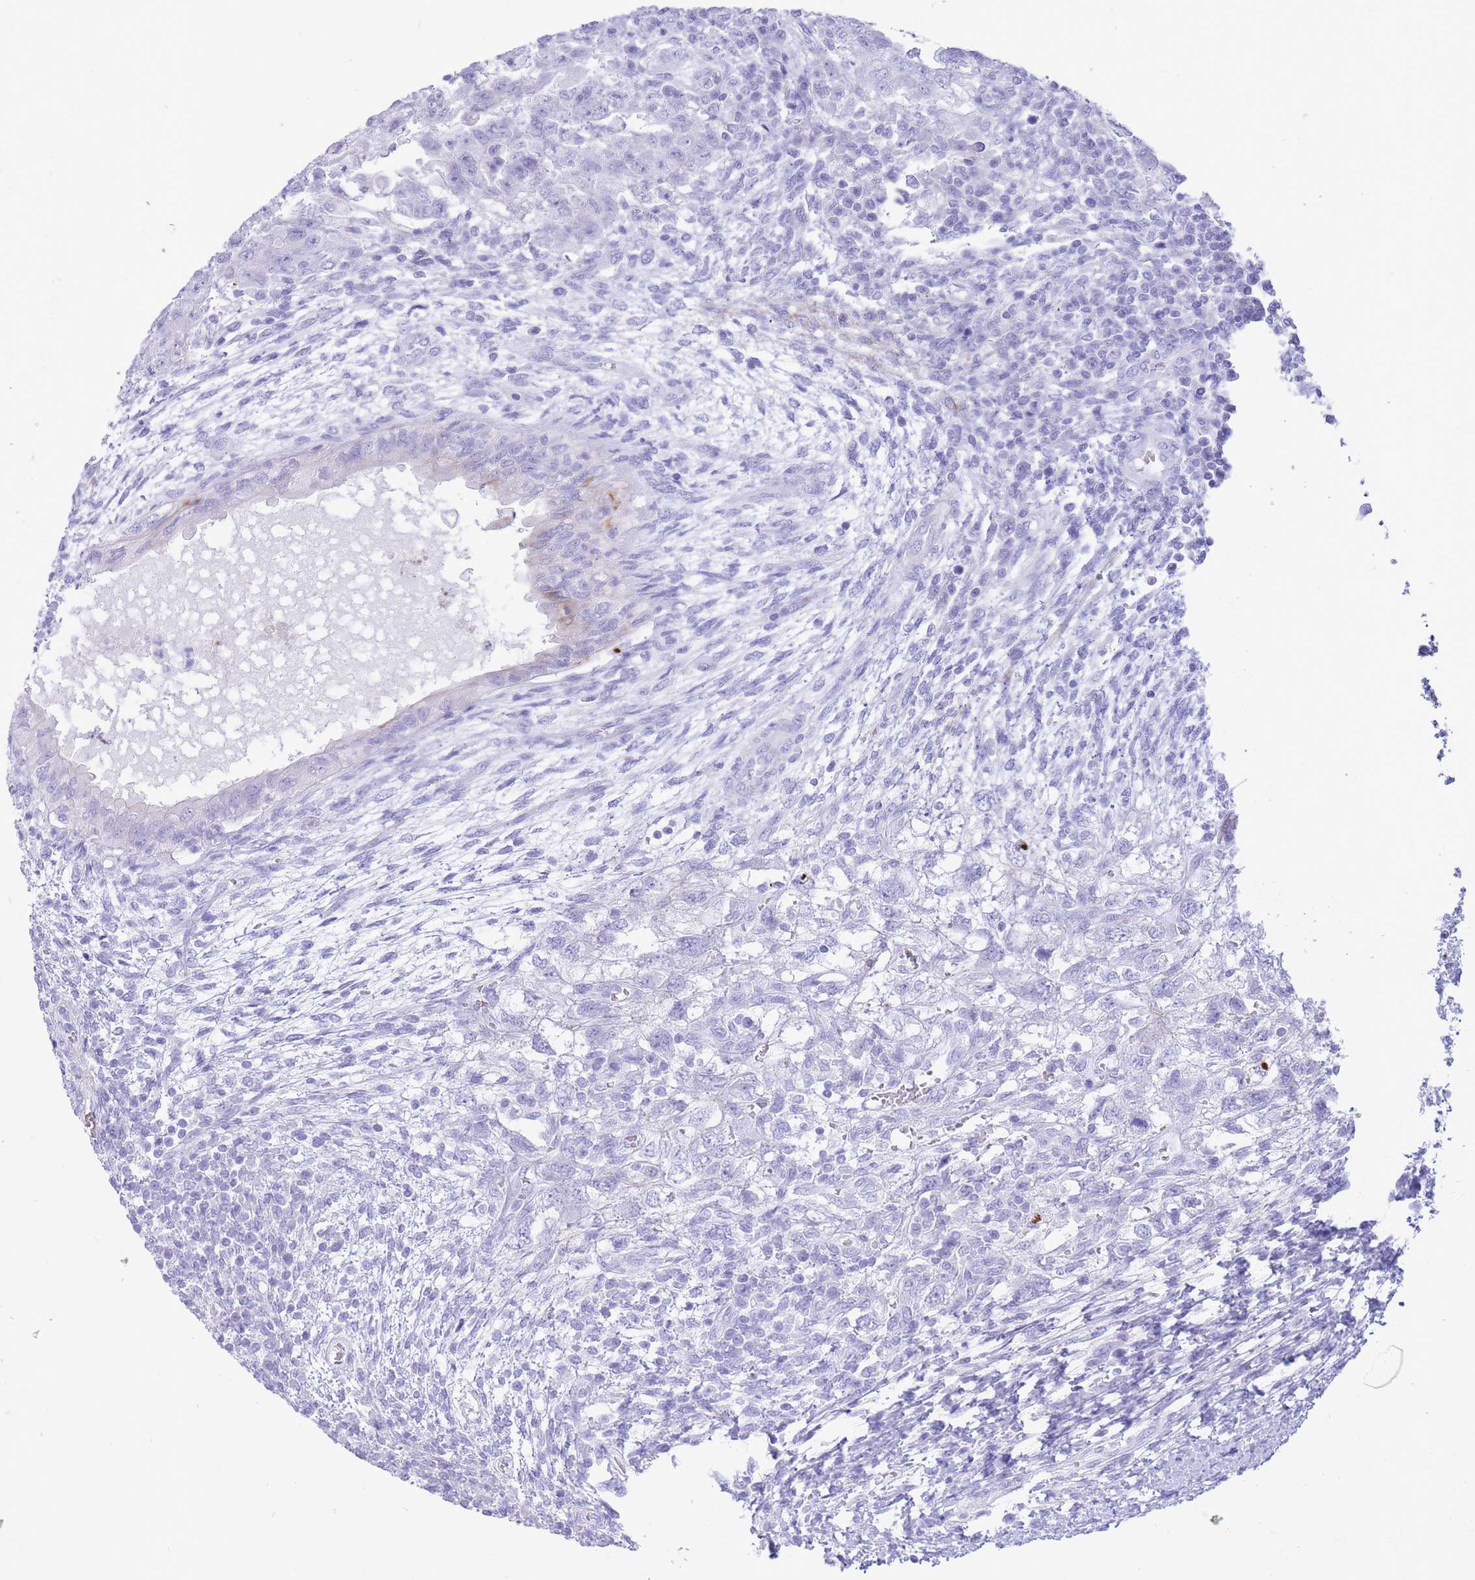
{"staining": {"intensity": "negative", "quantity": "none", "location": "none"}, "tissue": "testis cancer", "cell_type": "Tumor cells", "image_type": "cancer", "snomed": [{"axis": "morphology", "description": "Carcinoma, Embryonal, NOS"}, {"axis": "topography", "description": "Testis"}], "caption": "DAB immunohistochemical staining of testis cancer reveals no significant staining in tumor cells.", "gene": "VWA8", "patient": {"sex": "male", "age": 26}}